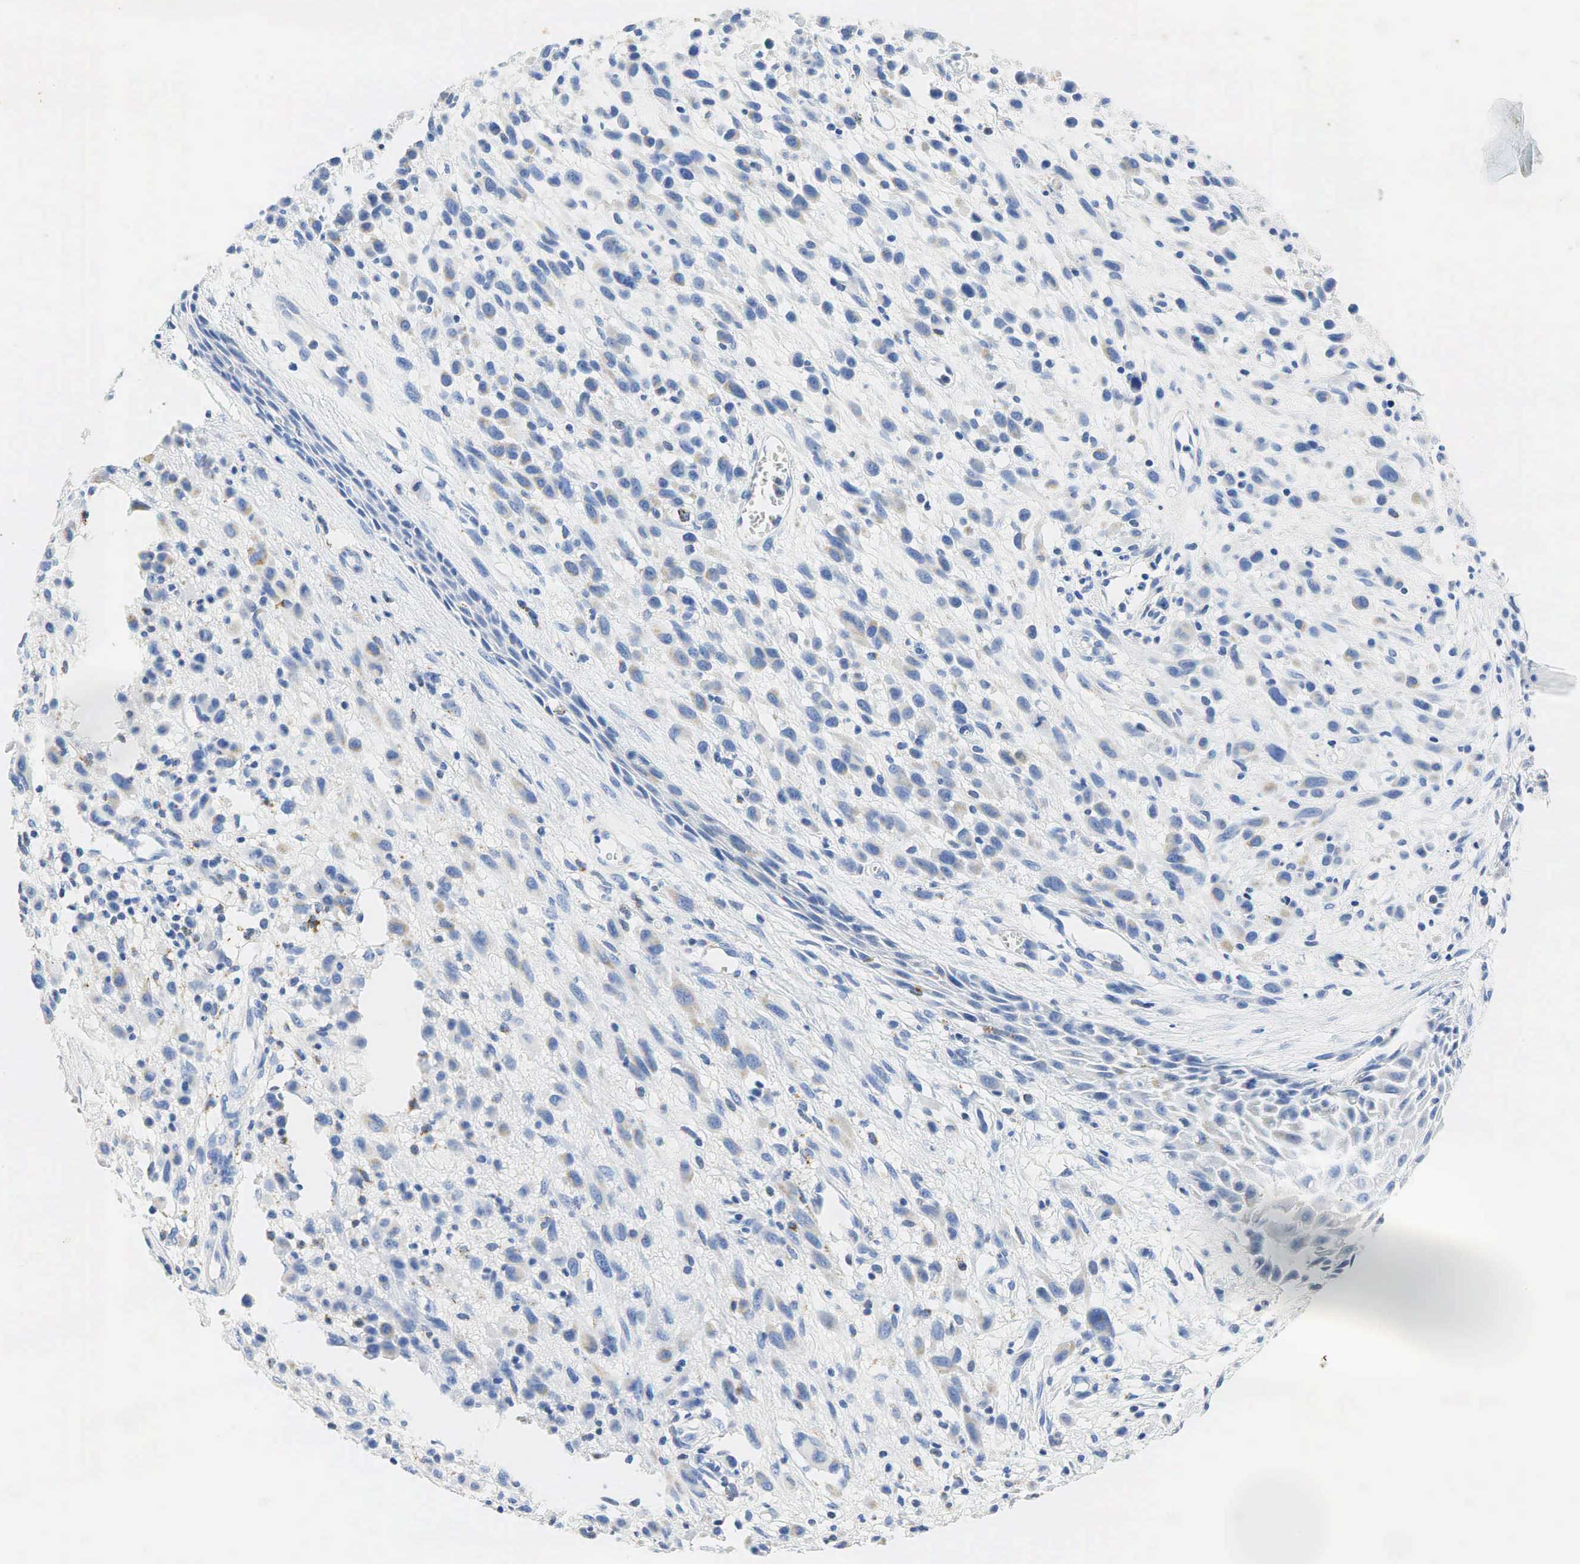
{"staining": {"intensity": "weak", "quantity": "<25%", "location": "cytoplasmic/membranous"}, "tissue": "melanoma", "cell_type": "Tumor cells", "image_type": "cancer", "snomed": [{"axis": "morphology", "description": "Malignant melanoma, NOS"}, {"axis": "topography", "description": "Skin"}], "caption": "Tumor cells are negative for brown protein staining in melanoma.", "gene": "SYP", "patient": {"sex": "male", "age": 51}}